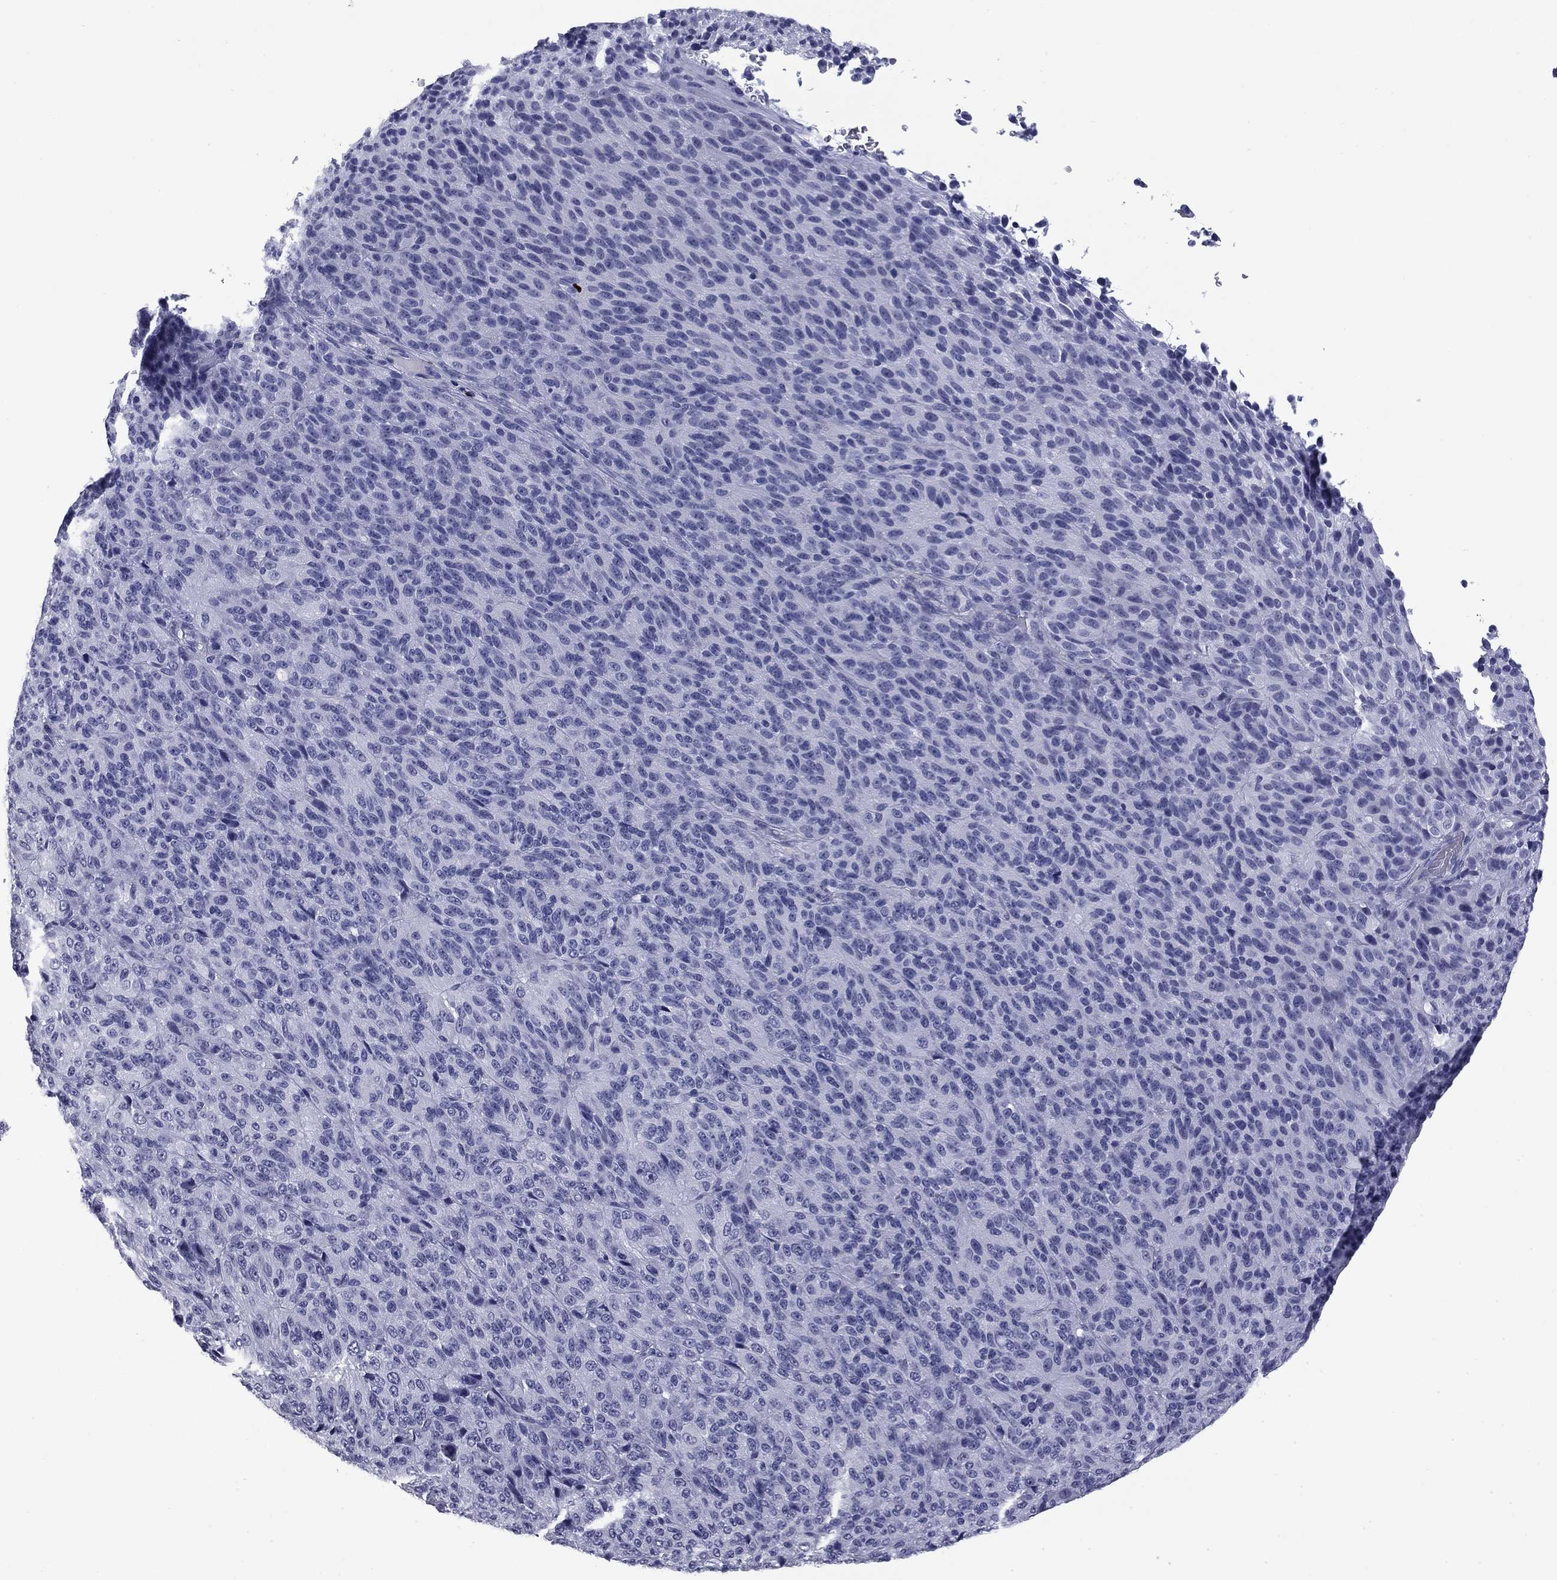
{"staining": {"intensity": "negative", "quantity": "none", "location": "none"}, "tissue": "melanoma", "cell_type": "Tumor cells", "image_type": "cancer", "snomed": [{"axis": "morphology", "description": "Malignant melanoma, Metastatic site"}, {"axis": "topography", "description": "Brain"}], "caption": "A high-resolution image shows immunohistochemistry staining of malignant melanoma (metastatic site), which reveals no significant positivity in tumor cells.", "gene": "IKZF3", "patient": {"sex": "female", "age": 56}}